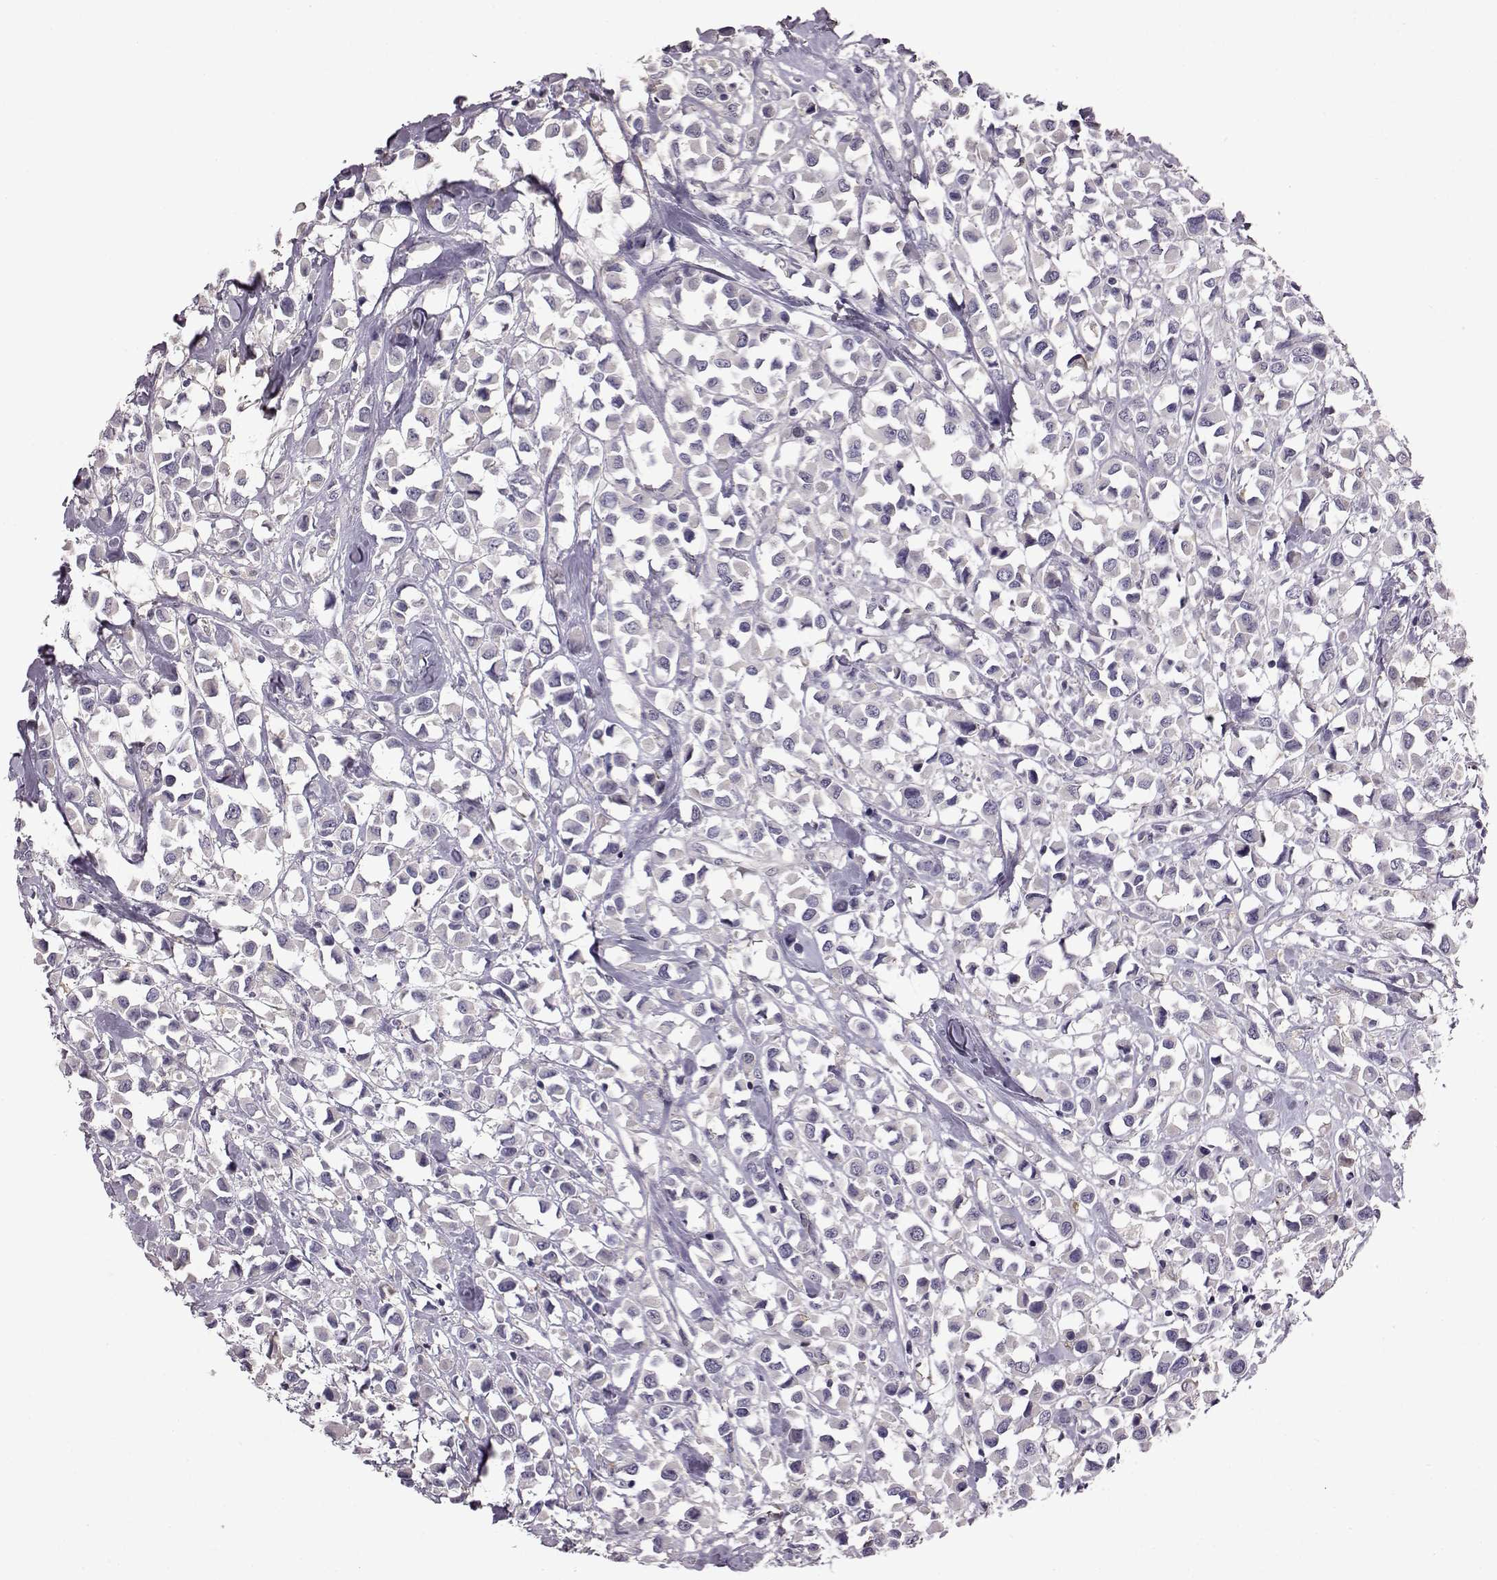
{"staining": {"intensity": "negative", "quantity": "none", "location": "none"}, "tissue": "breast cancer", "cell_type": "Tumor cells", "image_type": "cancer", "snomed": [{"axis": "morphology", "description": "Duct carcinoma"}, {"axis": "topography", "description": "Breast"}], "caption": "This histopathology image is of breast cancer (infiltrating ductal carcinoma) stained with immunohistochemistry (IHC) to label a protein in brown with the nuclei are counter-stained blue. There is no positivity in tumor cells.", "gene": "ADGRG2", "patient": {"sex": "female", "age": 61}}